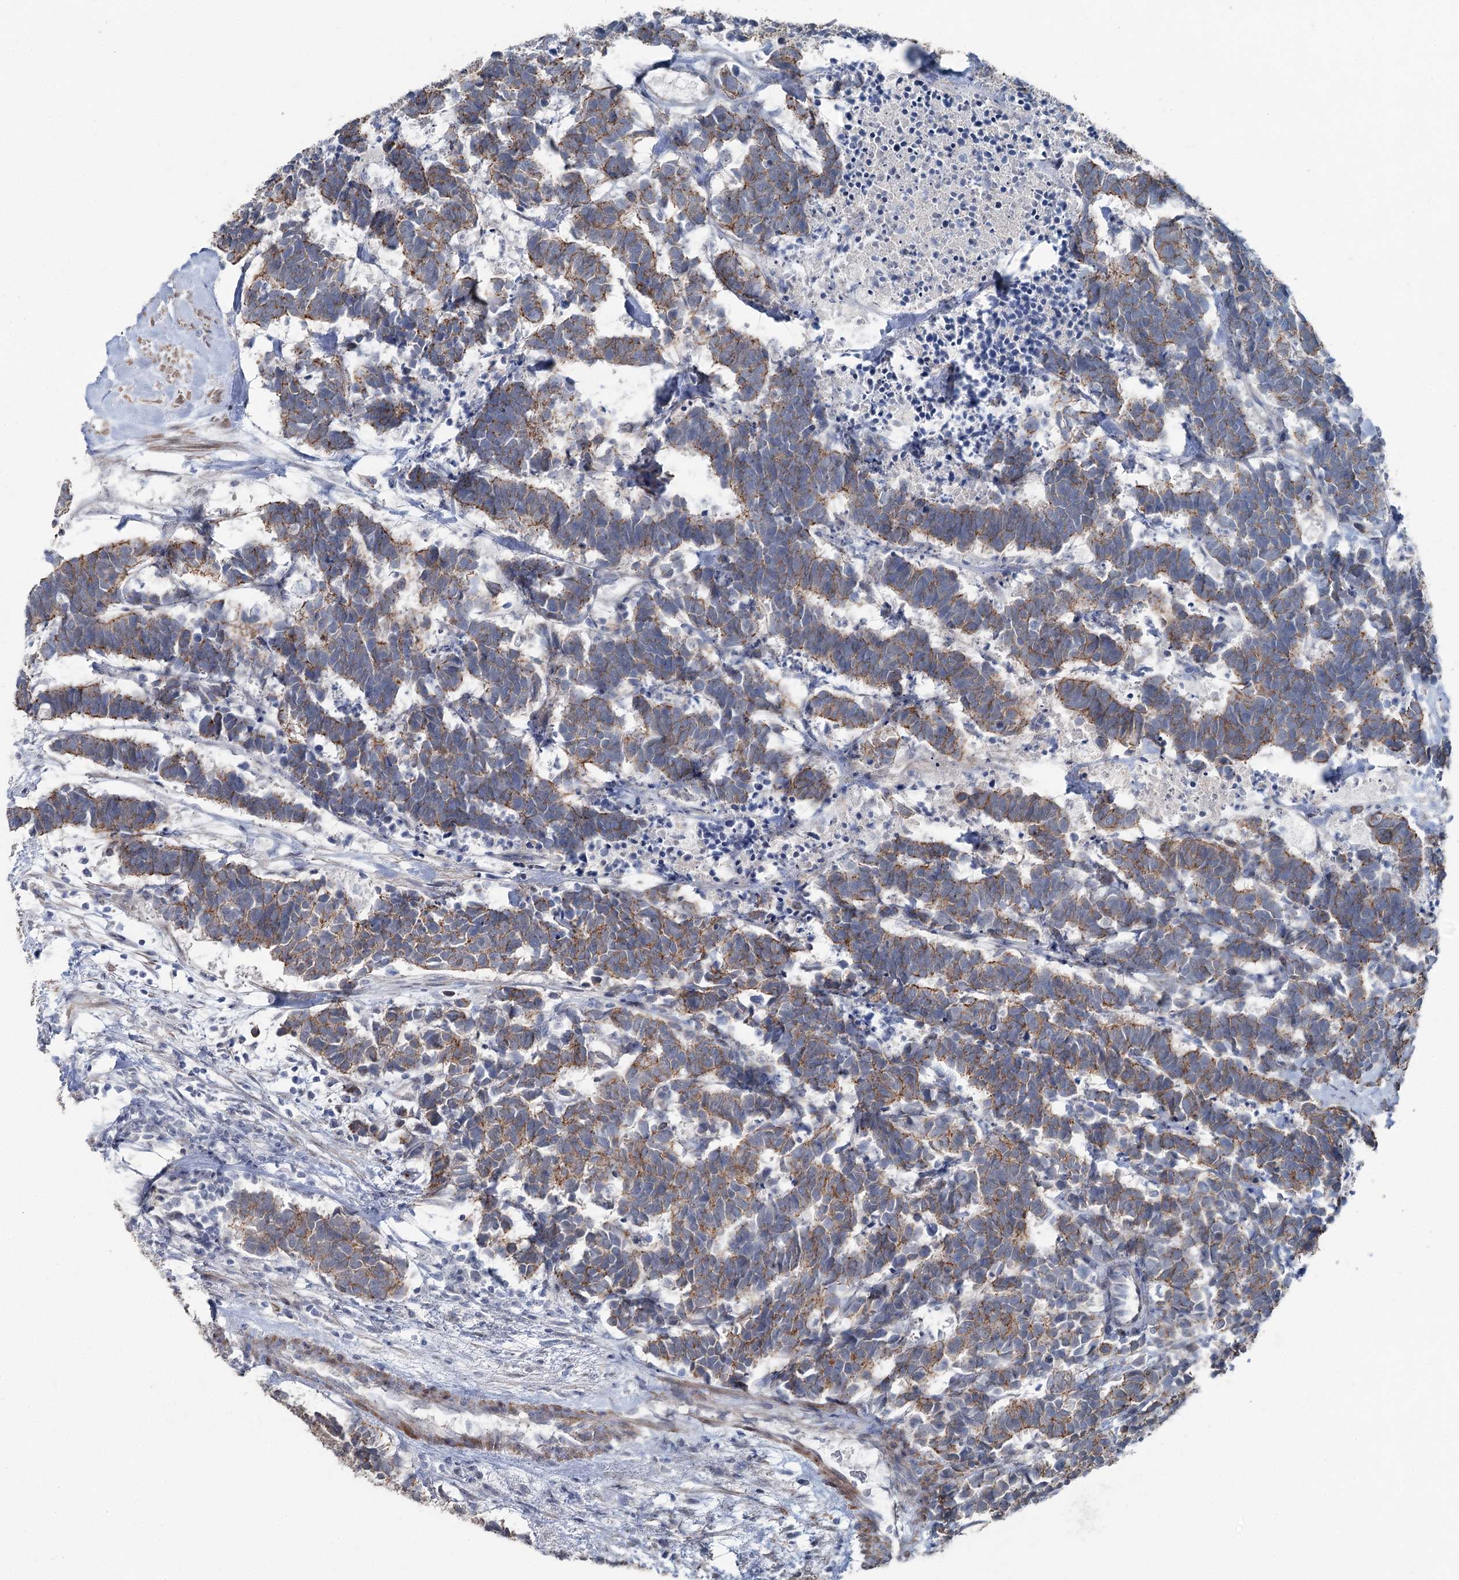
{"staining": {"intensity": "strong", "quantity": "25%-75%", "location": "cytoplasmic/membranous"}, "tissue": "carcinoid", "cell_type": "Tumor cells", "image_type": "cancer", "snomed": [{"axis": "morphology", "description": "Carcinoma, NOS"}, {"axis": "morphology", "description": "Carcinoid, malignant, NOS"}, {"axis": "topography", "description": "Urinary bladder"}], "caption": "About 25%-75% of tumor cells in human carcinoid reveal strong cytoplasmic/membranous protein expression as visualized by brown immunohistochemical staining.", "gene": "FAM120B", "patient": {"sex": "male", "age": 57}}